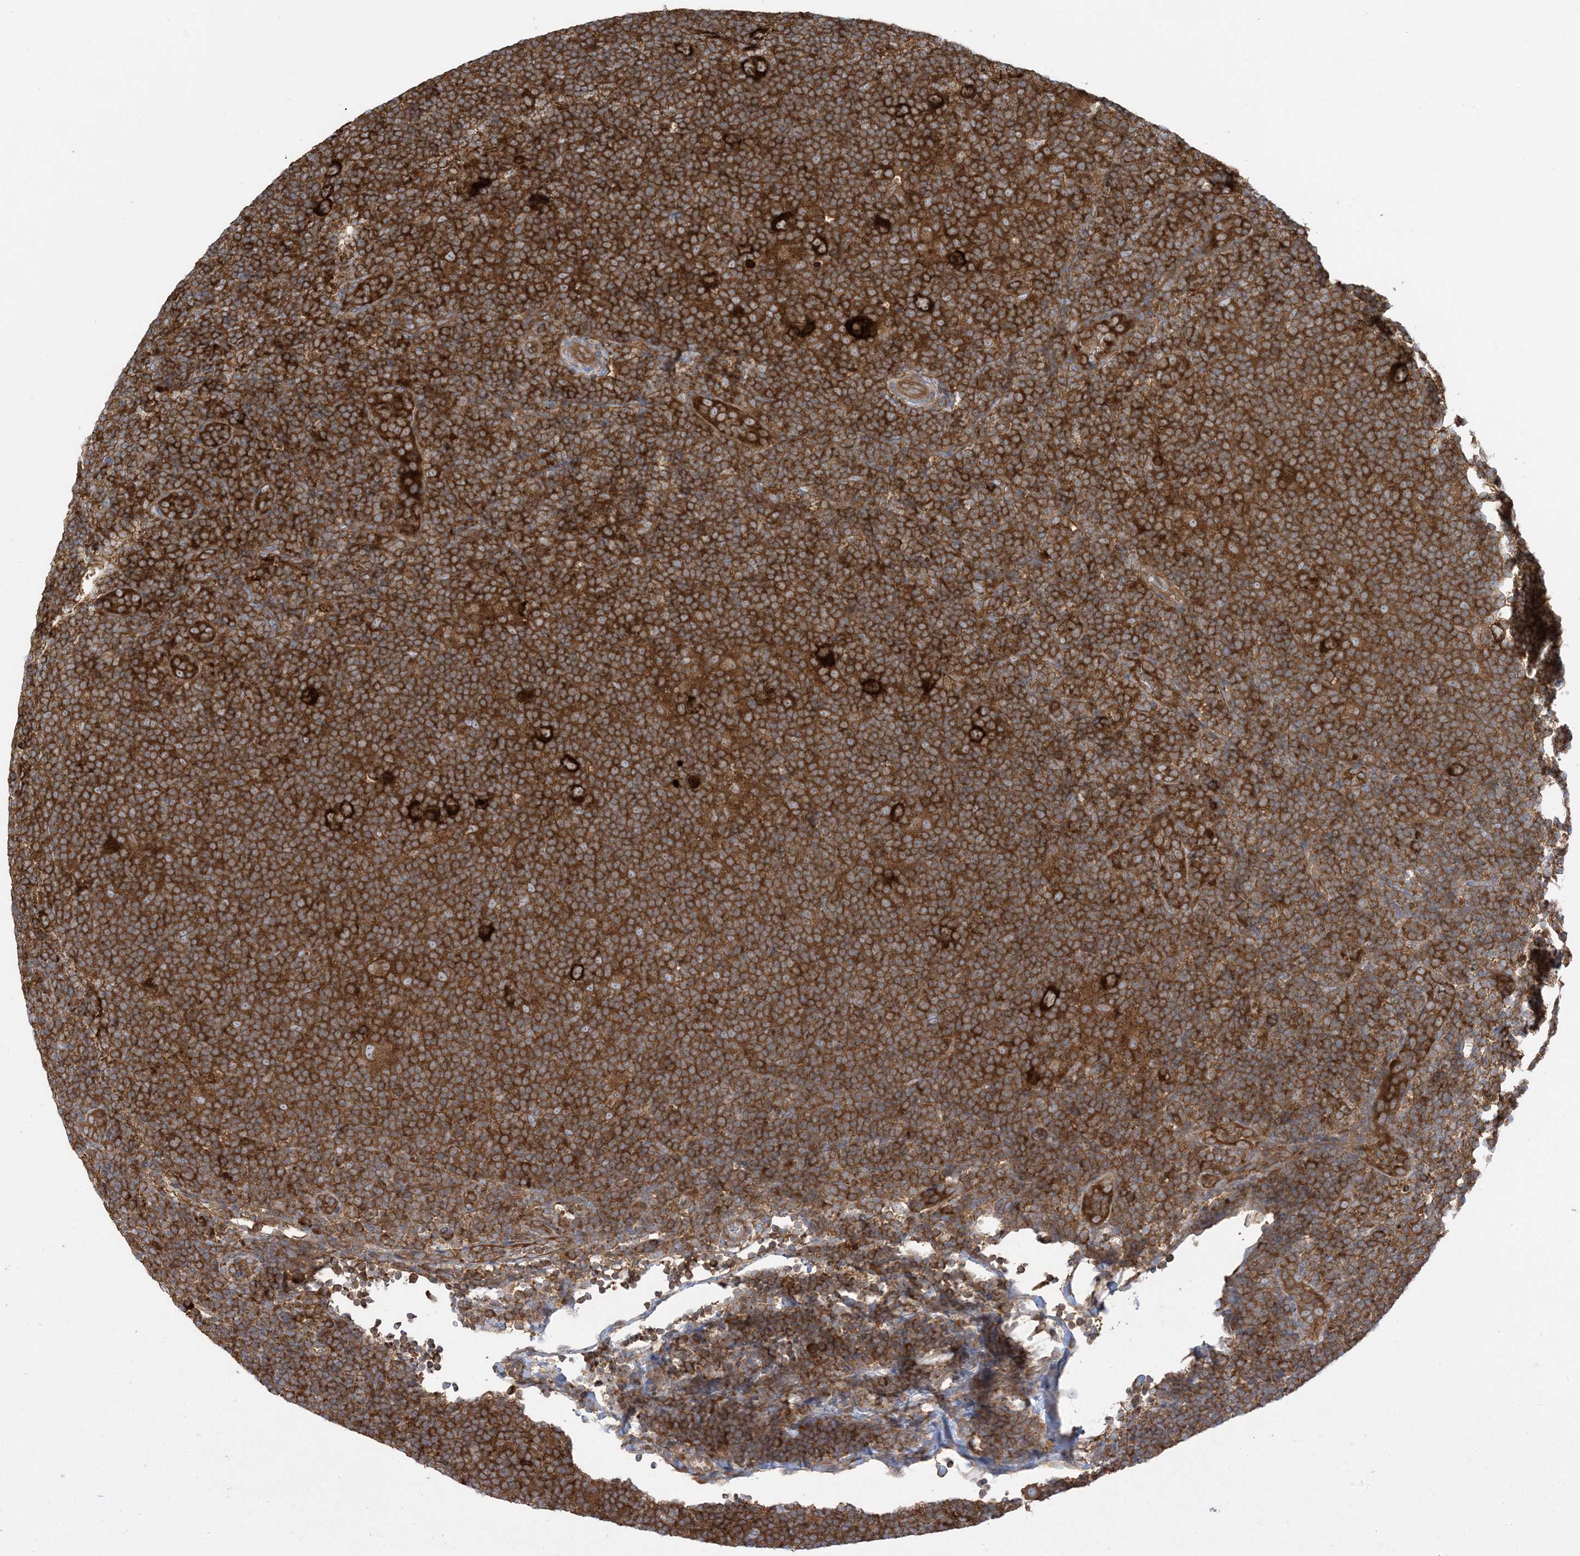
{"staining": {"intensity": "strong", "quantity": ">75%", "location": "cytoplasmic/membranous"}, "tissue": "lymphoma", "cell_type": "Tumor cells", "image_type": "cancer", "snomed": [{"axis": "morphology", "description": "Hodgkin's disease, NOS"}, {"axis": "topography", "description": "Lymph node"}], "caption": "Immunohistochemistry of human Hodgkin's disease displays high levels of strong cytoplasmic/membranous staining in about >75% of tumor cells. (IHC, brightfield microscopy, high magnification).", "gene": "OLA1", "patient": {"sex": "female", "age": 57}}